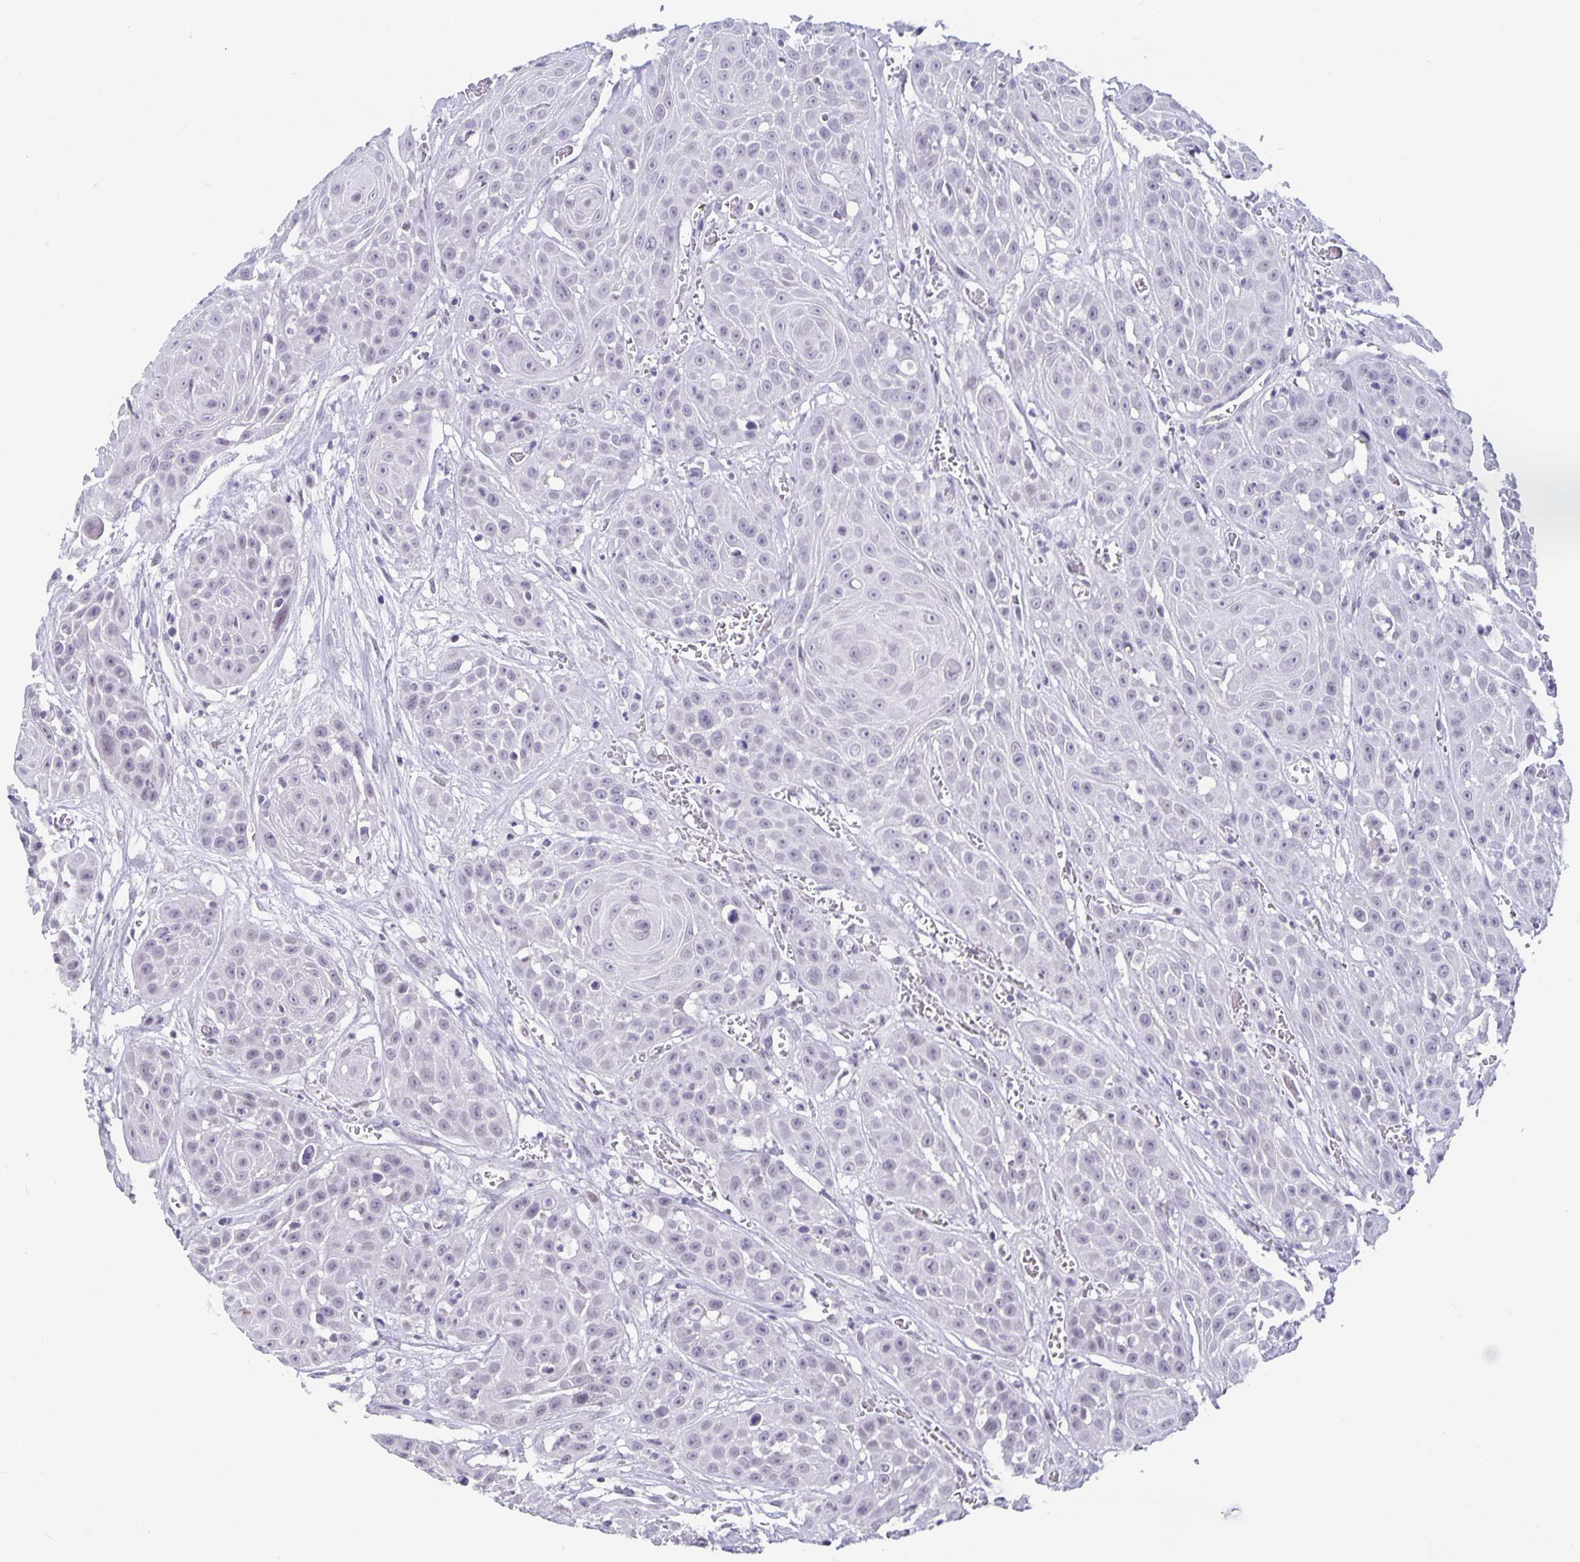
{"staining": {"intensity": "negative", "quantity": "none", "location": "none"}, "tissue": "head and neck cancer", "cell_type": "Tumor cells", "image_type": "cancer", "snomed": [{"axis": "morphology", "description": "Squamous cell carcinoma, NOS"}, {"axis": "topography", "description": "Oral tissue"}, {"axis": "topography", "description": "Head-Neck"}], "caption": "Immunohistochemistry (IHC) photomicrograph of human head and neck cancer (squamous cell carcinoma) stained for a protein (brown), which displays no expression in tumor cells. The staining was performed using DAB (3,3'-diaminobenzidine) to visualize the protein expression in brown, while the nuclei were stained in blue with hematoxylin (Magnification: 20x).", "gene": "OLIG2", "patient": {"sex": "male", "age": 81}}